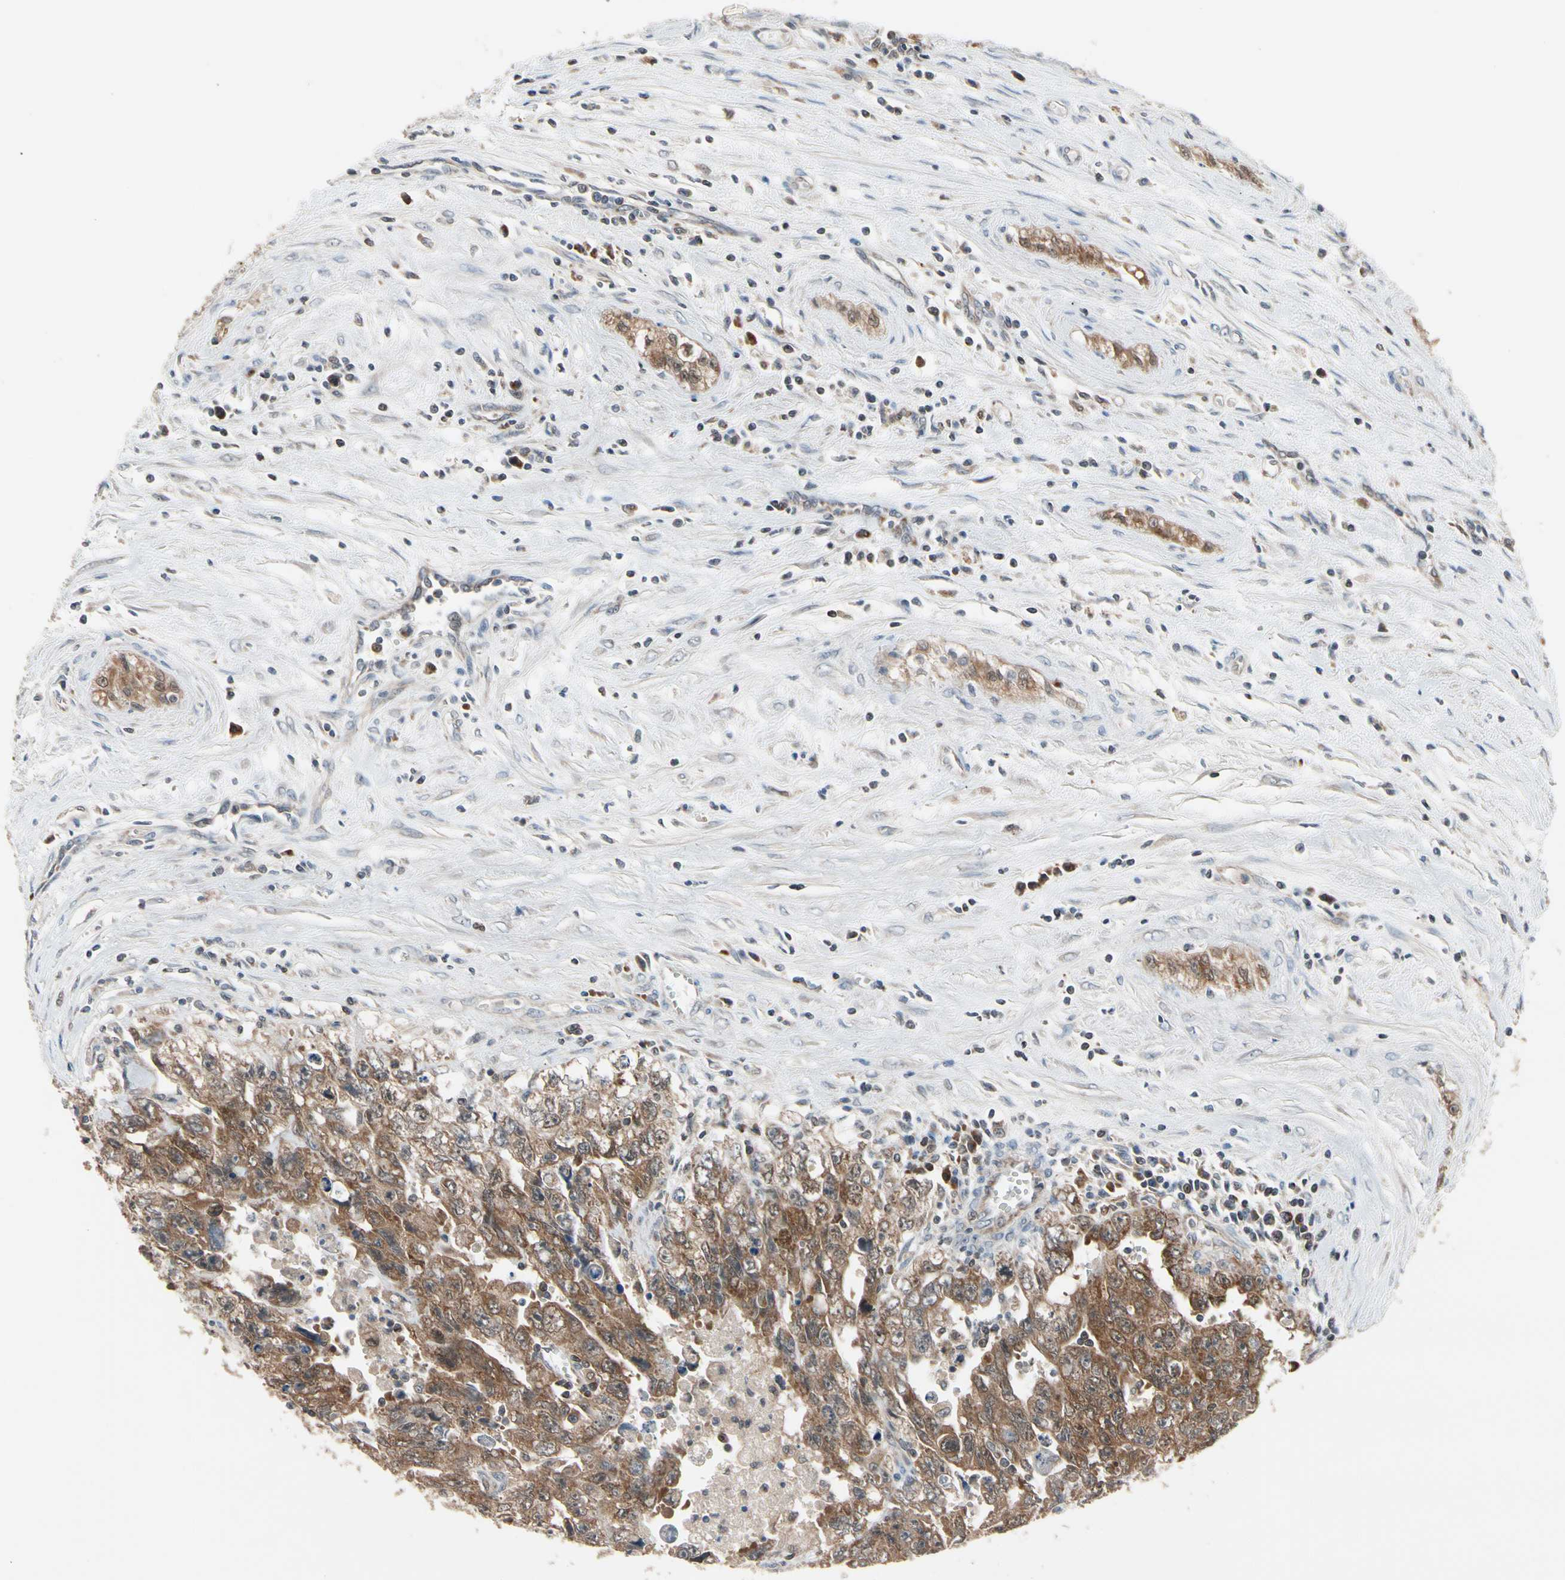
{"staining": {"intensity": "moderate", "quantity": ">75%", "location": "cytoplasmic/membranous"}, "tissue": "testis cancer", "cell_type": "Tumor cells", "image_type": "cancer", "snomed": [{"axis": "morphology", "description": "Carcinoma, Embryonal, NOS"}, {"axis": "topography", "description": "Testis"}], "caption": "This micrograph exhibits testis embryonal carcinoma stained with IHC to label a protein in brown. The cytoplasmic/membranous of tumor cells show moderate positivity for the protein. Nuclei are counter-stained blue.", "gene": "MTHFS", "patient": {"sex": "male", "age": 28}}